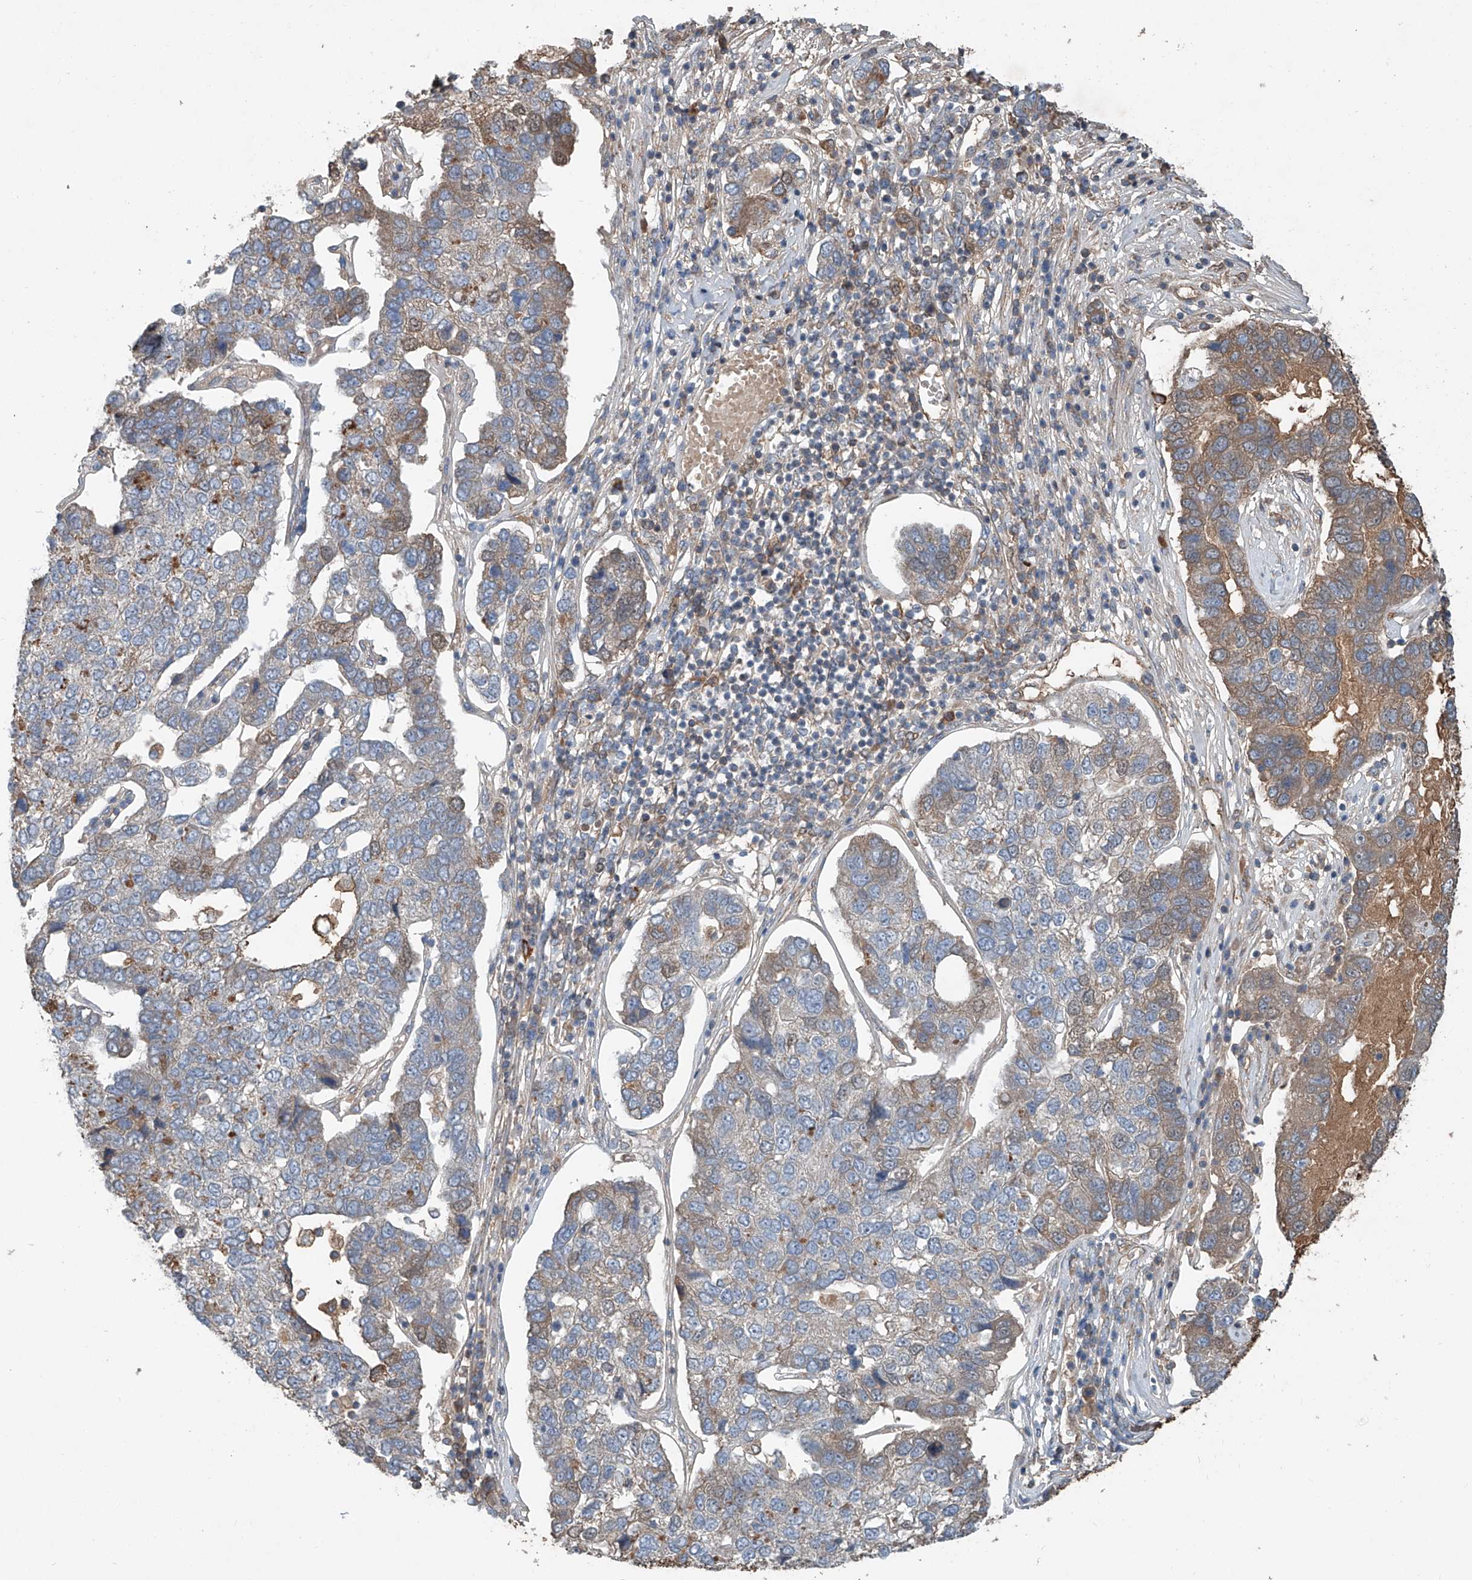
{"staining": {"intensity": "weak", "quantity": "<25%", "location": "cytoplasmic/membranous"}, "tissue": "pancreatic cancer", "cell_type": "Tumor cells", "image_type": "cancer", "snomed": [{"axis": "morphology", "description": "Adenocarcinoma, NOS"}, {"axis": "topography", "description": "Pancreas"}], "caption": "Immunohistochemistry (IHC) photomicrograph of neoplastic tissue: pancreatic adenocarcinoma stained with DAB (3,3'-diaminobenzidine) shows no significant protein staining in tumor cells.", "gene": "ADAM23", "patient": {"sex": "female", "age": 61}}